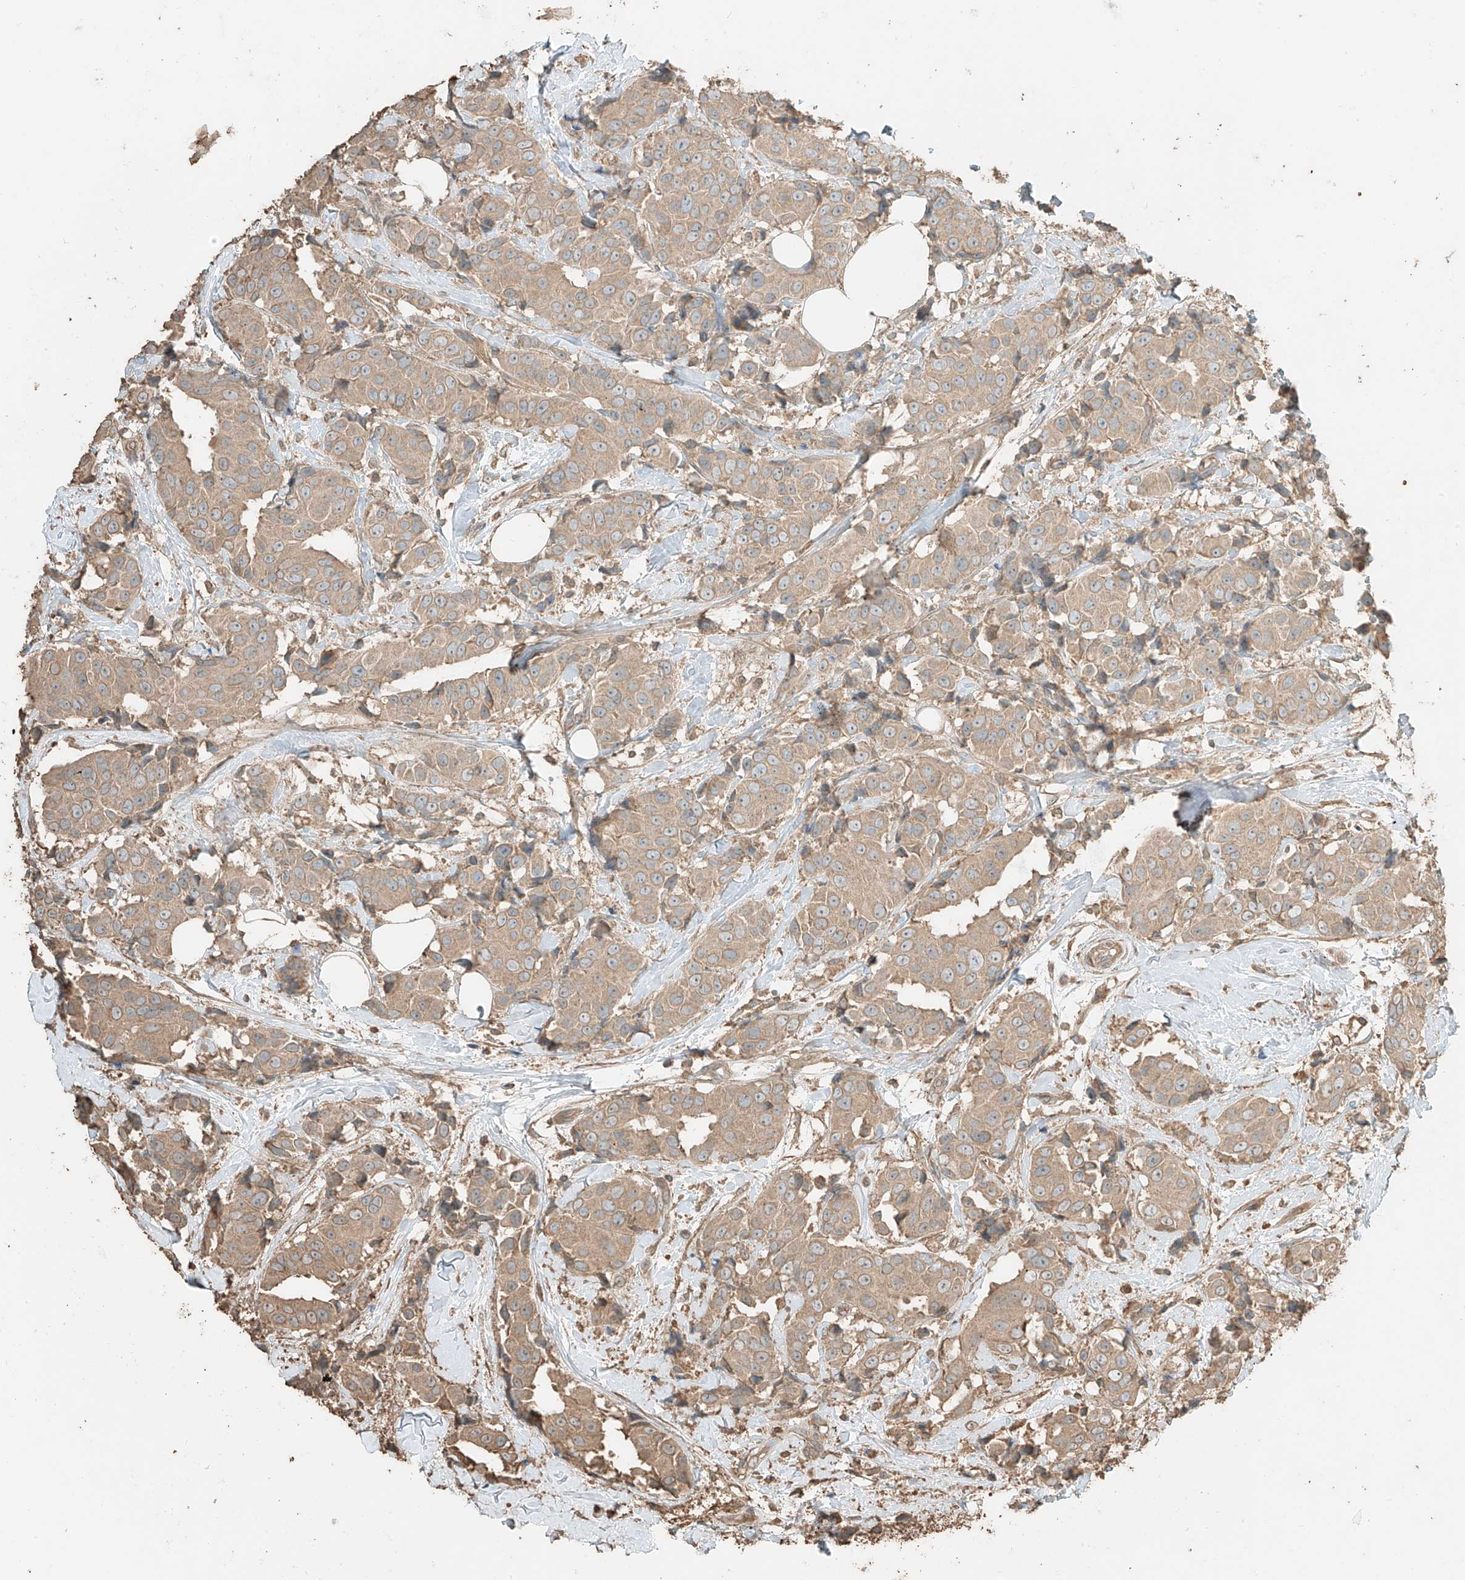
{"staining": {"intensity": "weak", "quantity": ">75%", "location": "cytoplasmic/membranous"}, "tissue": "breast cancer", "cell_type": "Tumor cells", "image_type": "cancer", "snomed": [{"axis": "morphology", "description": "Normal tissue, NOS"}, {"axis": "morphology", "description": "Duct carcinoma"}, {"axis": "topography", "description": "Breast"}], "caption": "A high-resolution histopathology image shows immunohistochemistry staining of breast cancer (invasive ductal carcinoma), which reveals weak cytoplasmic/membranous positivity in about >75% of tumor cells. (DAB (3,3'-diaminobenzidine) IHC, brown staining for protein, blue staining for nuclei).", "gene": "RFTN2", "patient": {"sex": "female", "age": 39}}